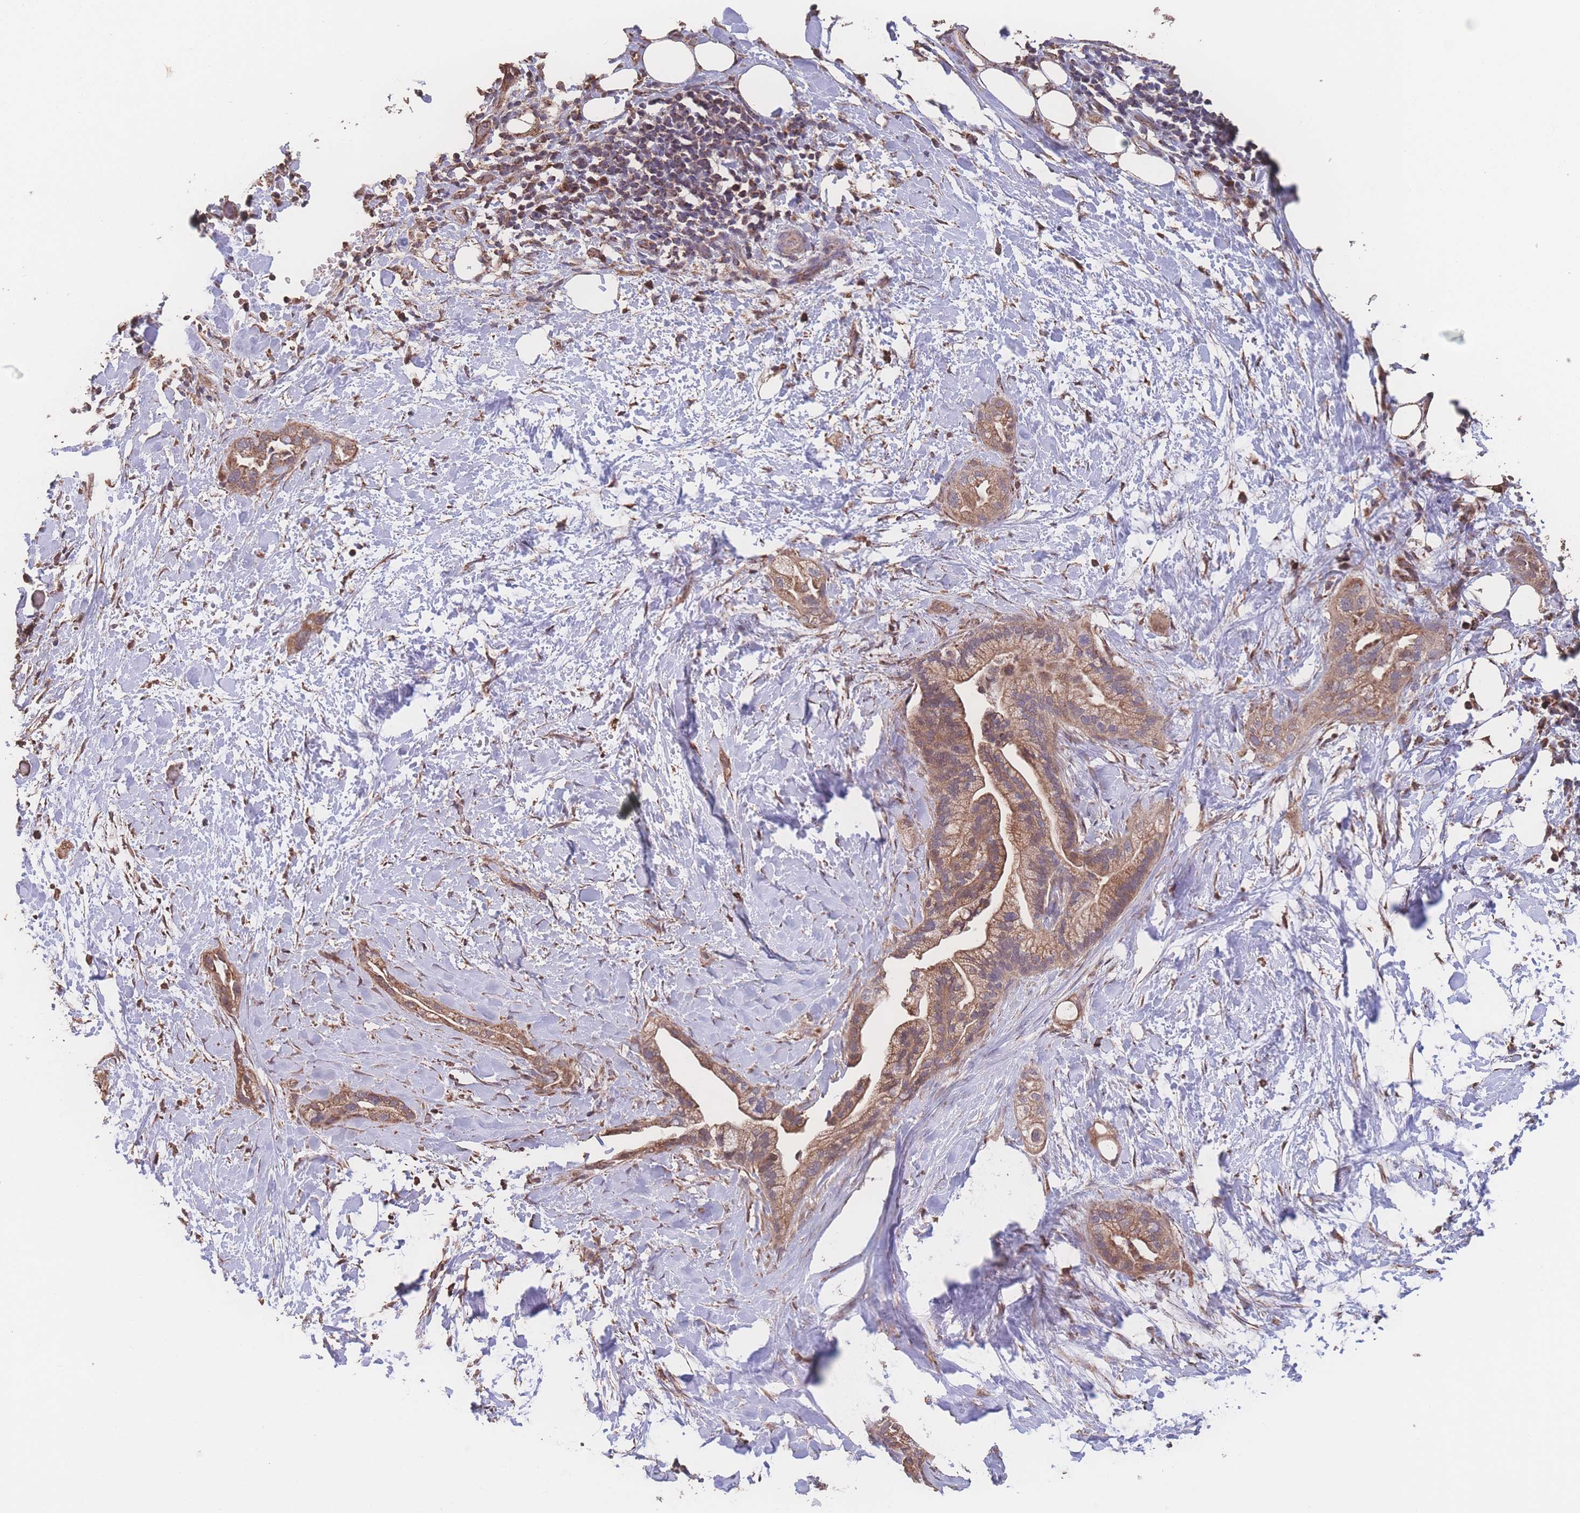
{"staining": {"intensity": "moderate", "quantity": ">75%", "location": "cytoplasmic/membranous"}, "tissue": "pancreatic cancer", "cell_type": "Tumor cells", "image_type": "cancer", "snomed": [{"axis": "morphology", "description": "Adenocarcinoma, NOS"}, {"axis": "topography", "description": "Pancreas"}], "caption": "Pancreatic adenocarcinoma stained with a brown dye shows moderate cytoplasmic/membranous positive expression in about >75% of tumor cells.", "gene": "SGSM3", "patient": {"sex": "male", "age": 44}}